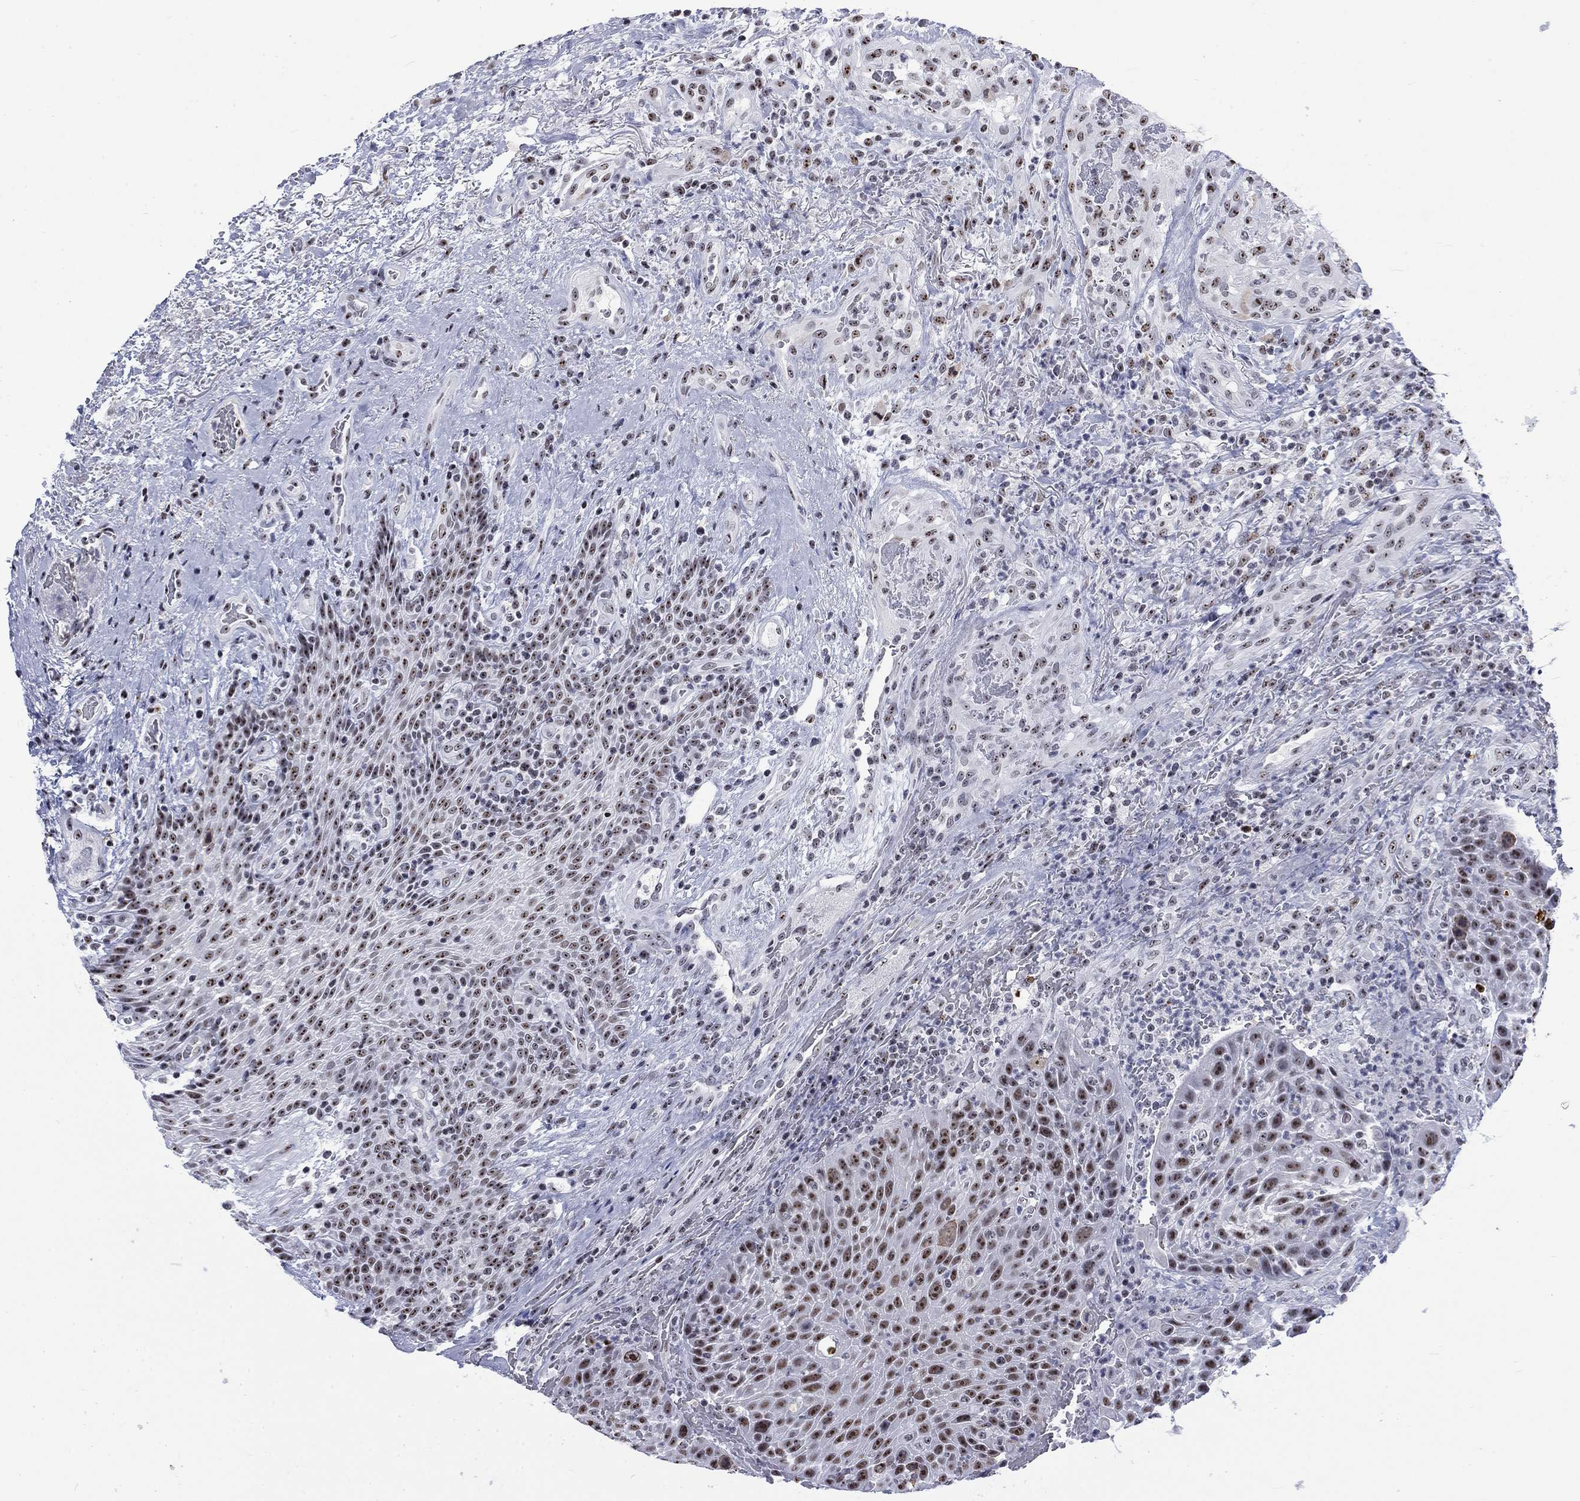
{"staining": {"intensity": "moderate", "quantity": "25%-75%", "location": "nuclear"}, "tissue": "head and neck cancer", "cell_type": "Tumor cells", "image_type": "cancer", "snomed": [{"axis": "morphology", "description": "Squamous cell carcinoma, NOS"}, {"axis": "topography", "description": "Head-Neck"}], "caption": "DAB immunohistochemical staining of head and neck cancer (squamous cell carcinoma) shows moderate nuclear protein expression in approximately 25%-75% of tumor cells. Using DAB (3,3'-diaminobenzidine) (brown) and hematoxylin (blue) stains, captured at high magnification using brightfield microscopy.", "gene": "CSRNP3", "patient": {"sex": "male", "age": 69}}